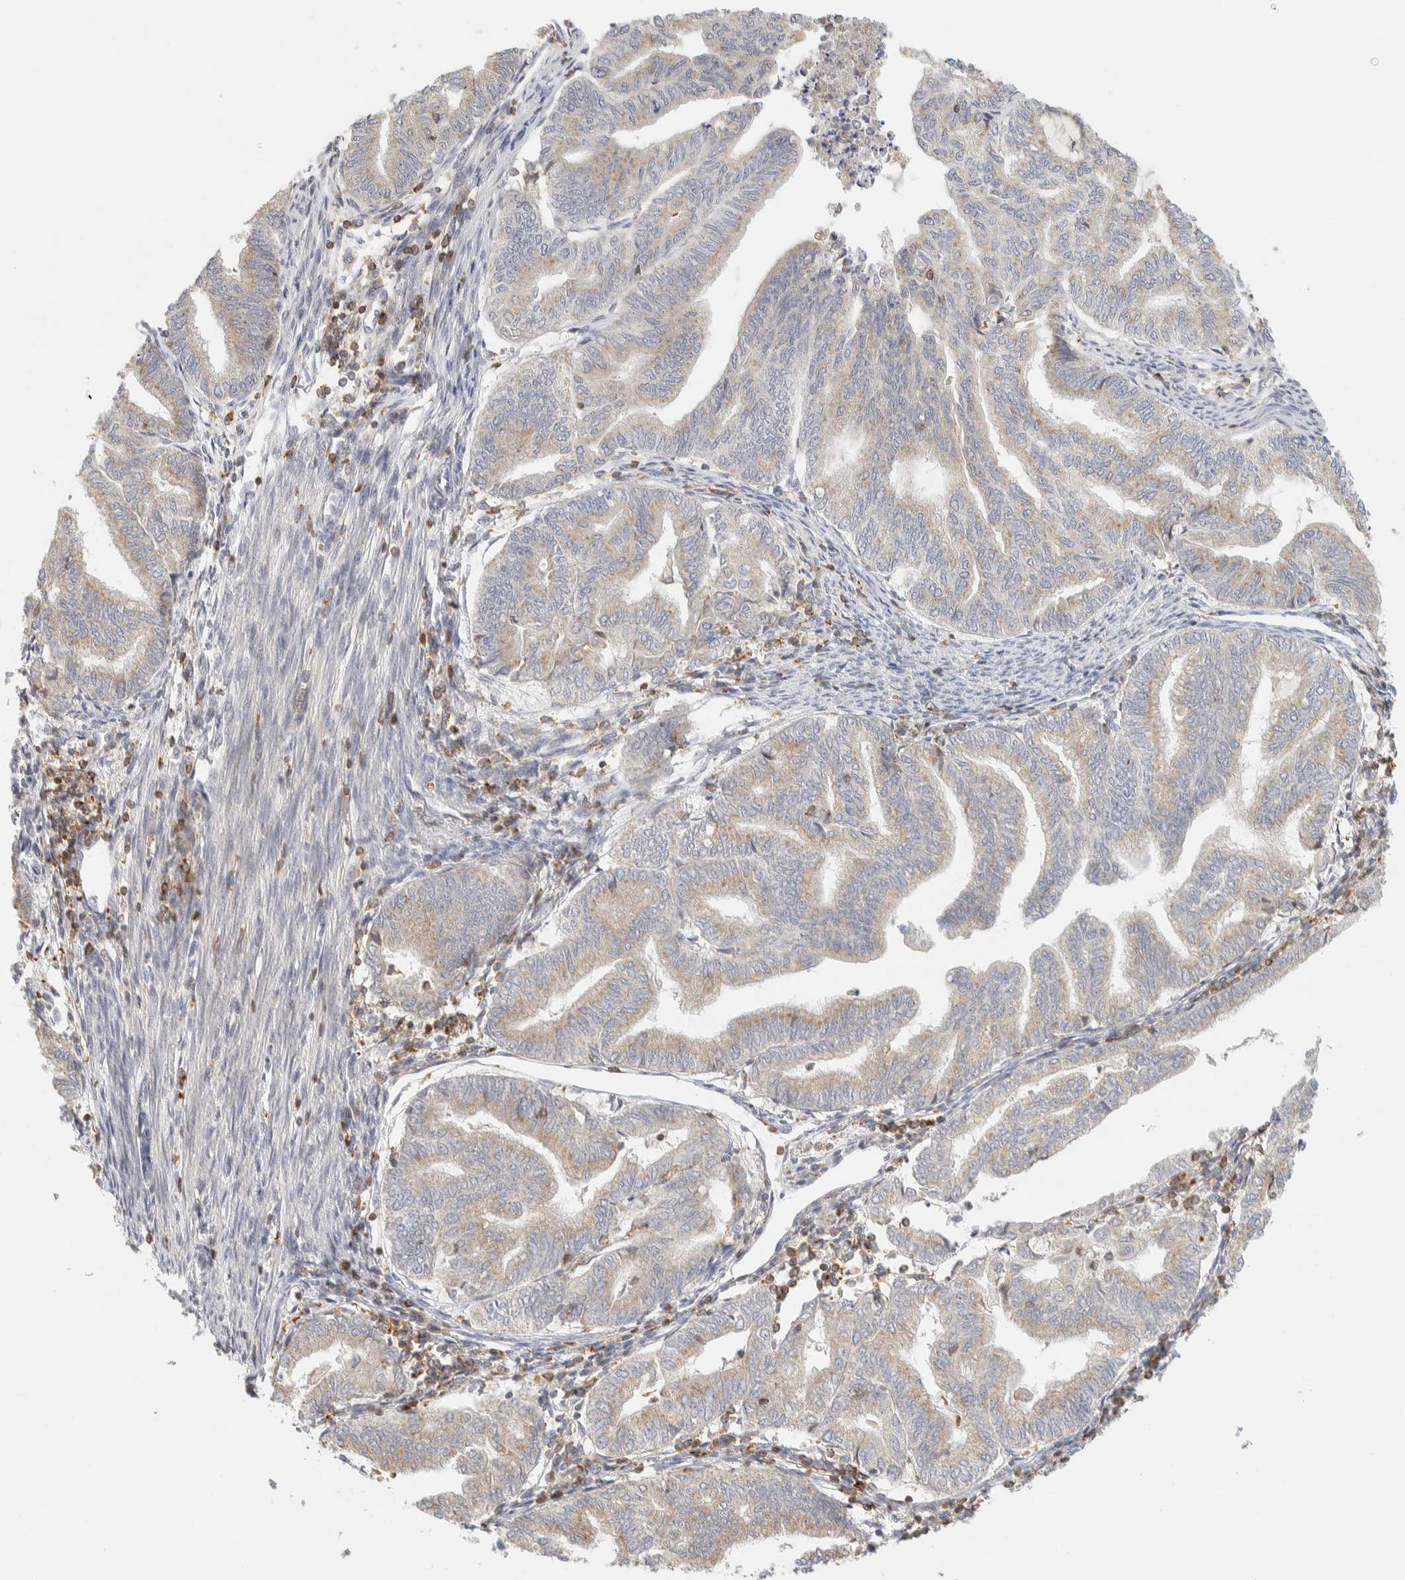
{"staining": {"intensity": "weak", "quantity": ">75%", "location": "cytoplasmic/membranous"}, "tissue": "endometrial cancer", "cell_type": "Tumor cells", "image_type": "cancer", "snomed": [{"axis": "morphology", "description": "Adenocarcinoma, NOS"}, {"axis": "topography", "description": "Endometrium"}], "caption": "Immunohistochemistry (IHC) photomicrograph of neoplastic tissue: human endometrial cancer (adenocarcinoma) stained using IHC demonstrates low levels of weak protein expression localized specifically in the cytoplasmic/membranous of tumor cells, appearing as a cytoplasmic/membranous brown color.", "gene": "RUNDC1", "patient": {"sex": "female", "age": 79}}